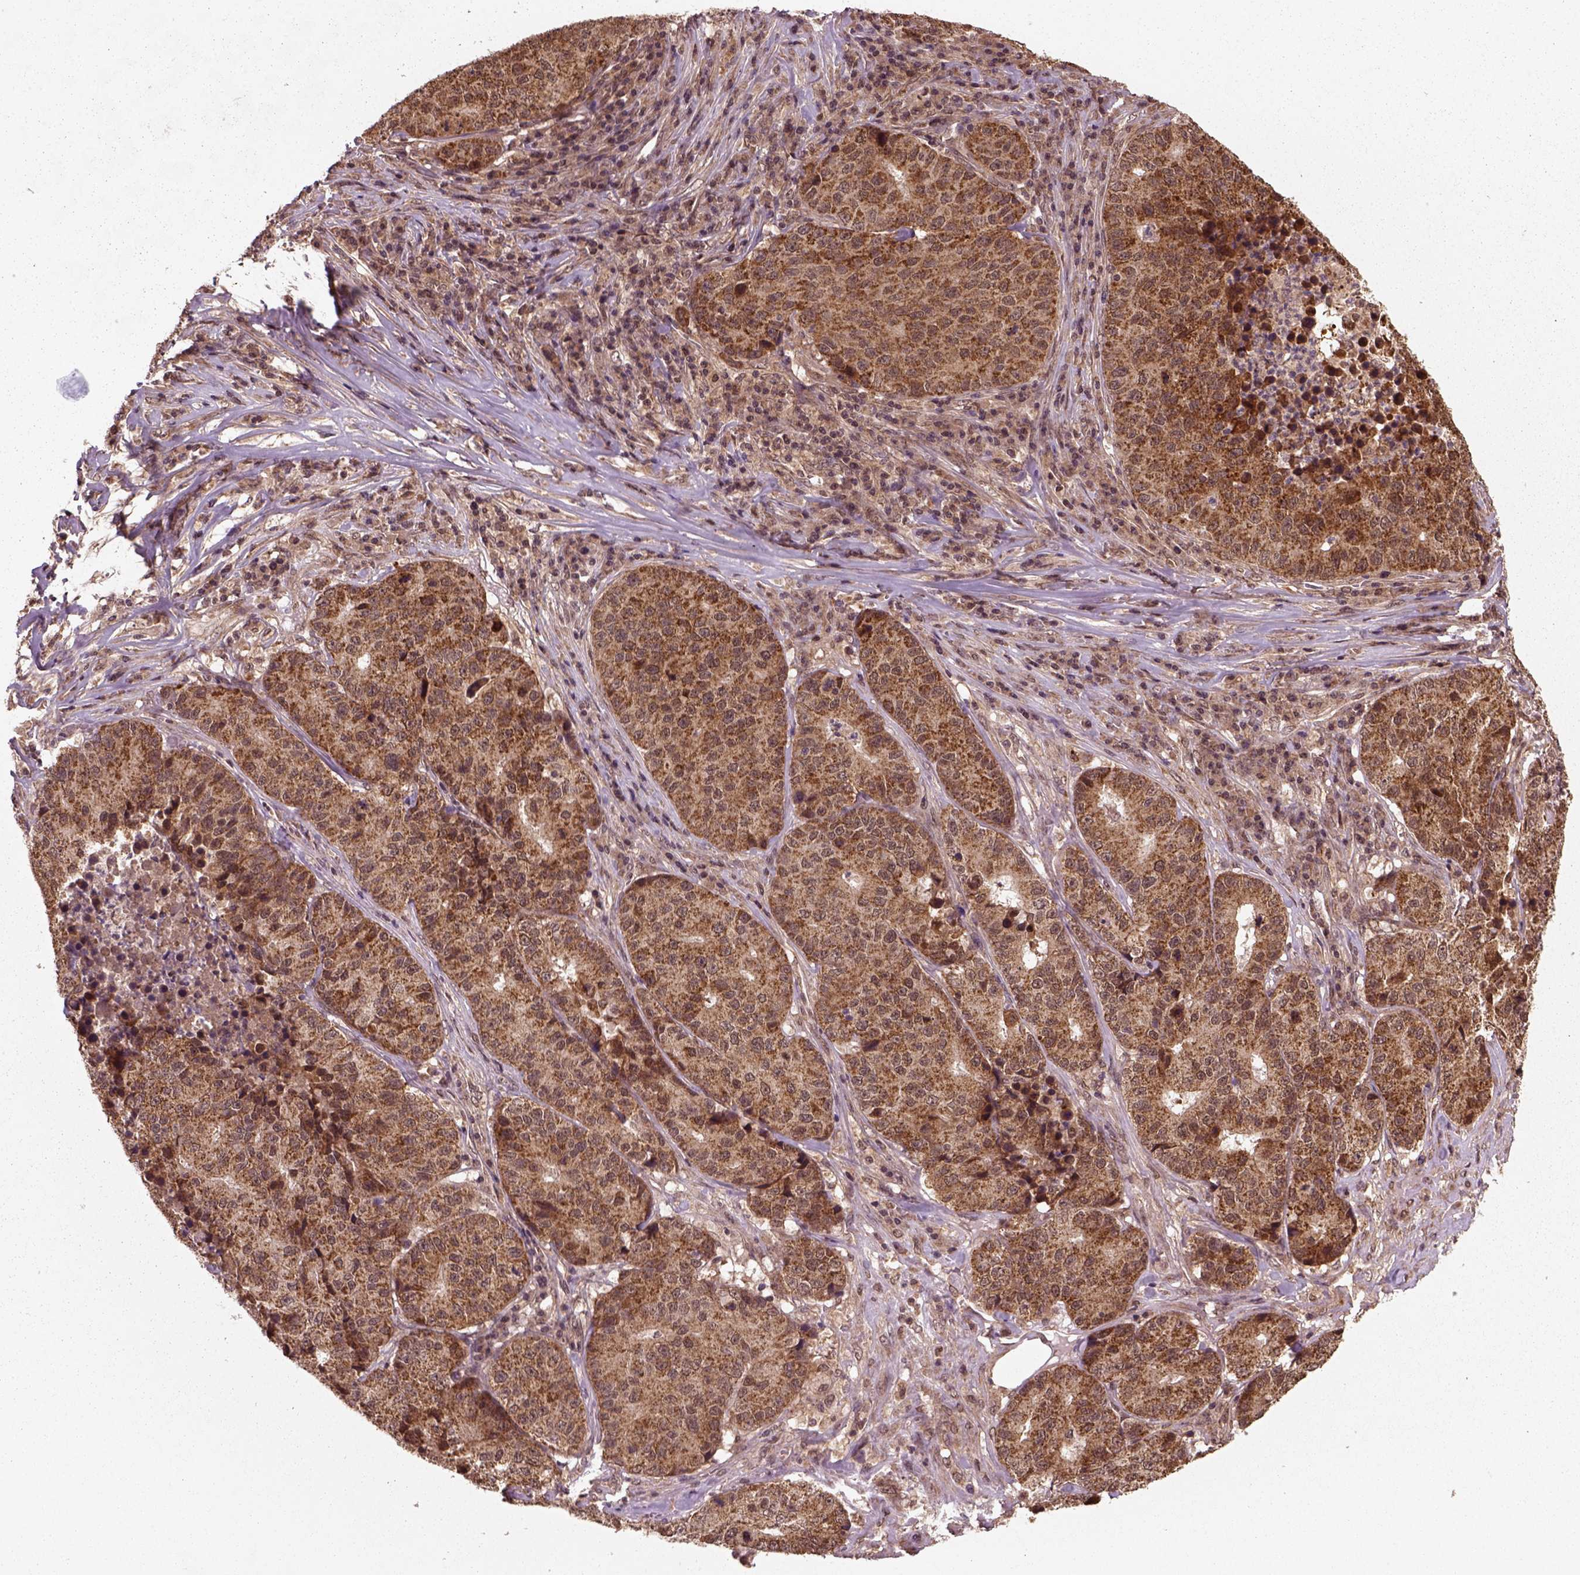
{"staining": {"intensity": "moderate", "quantity": ">75%", "location": "cytoplasmic/membranous"}, "tissue": "stomach cancer", "cell_type": "Tumor cells", "image_type": "cancer", "snomed": [{"axis": "morphology", "description": "Adenocarcinoma, NOS"}, {"axis": "topography", "description": "Stomach"}], "caption": "Protein staining of stomach adenocarcinoma tissue reveals moderate cytoplasmic/membranous expression in about >75% of tumor cells.", "gene": "NUDT9", "patient": {"sex": "male", "age": 71}}